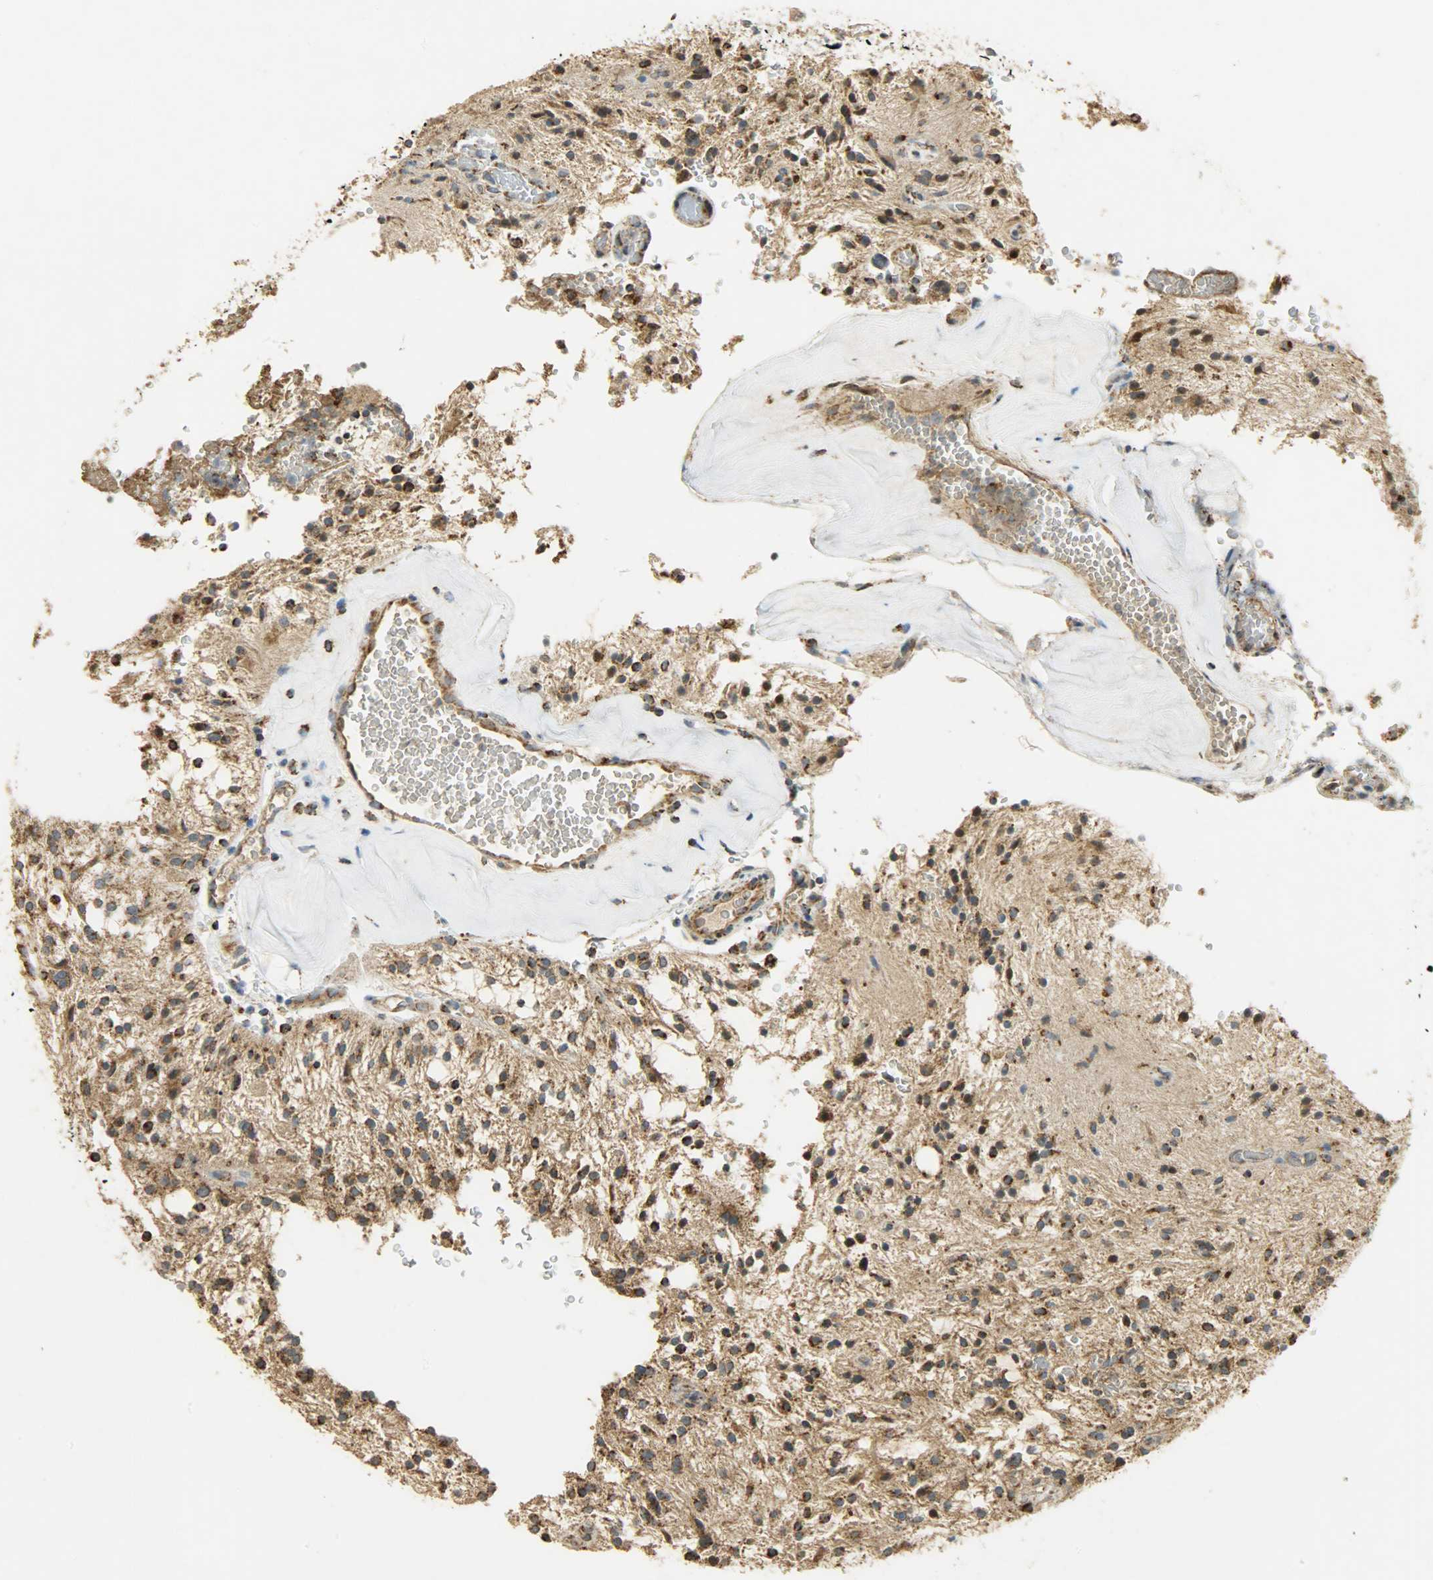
{"staining": {"intensity": "moderate", "quantity": ">75%", "location": "cytoplasmic/membranous"}, "tissue": "glioma", "cell_type": "Tumor cells", "image_type": "cancer", "snomed": [{"axis": "morphology", "description": "Glioma, malignant, NOS"}, {"axis": "topography", "description": "Cerebellum"}], "caption": "Protein expression by IHC reveals moderate cytoplasmic/membranous positivity in about >75% of tumor cells in glioma. The protein of interest is shown in brown color, while the nuclei are stained blue.", "gene": "HDHD5", "patient": {"sex": "female", "age": 10}}